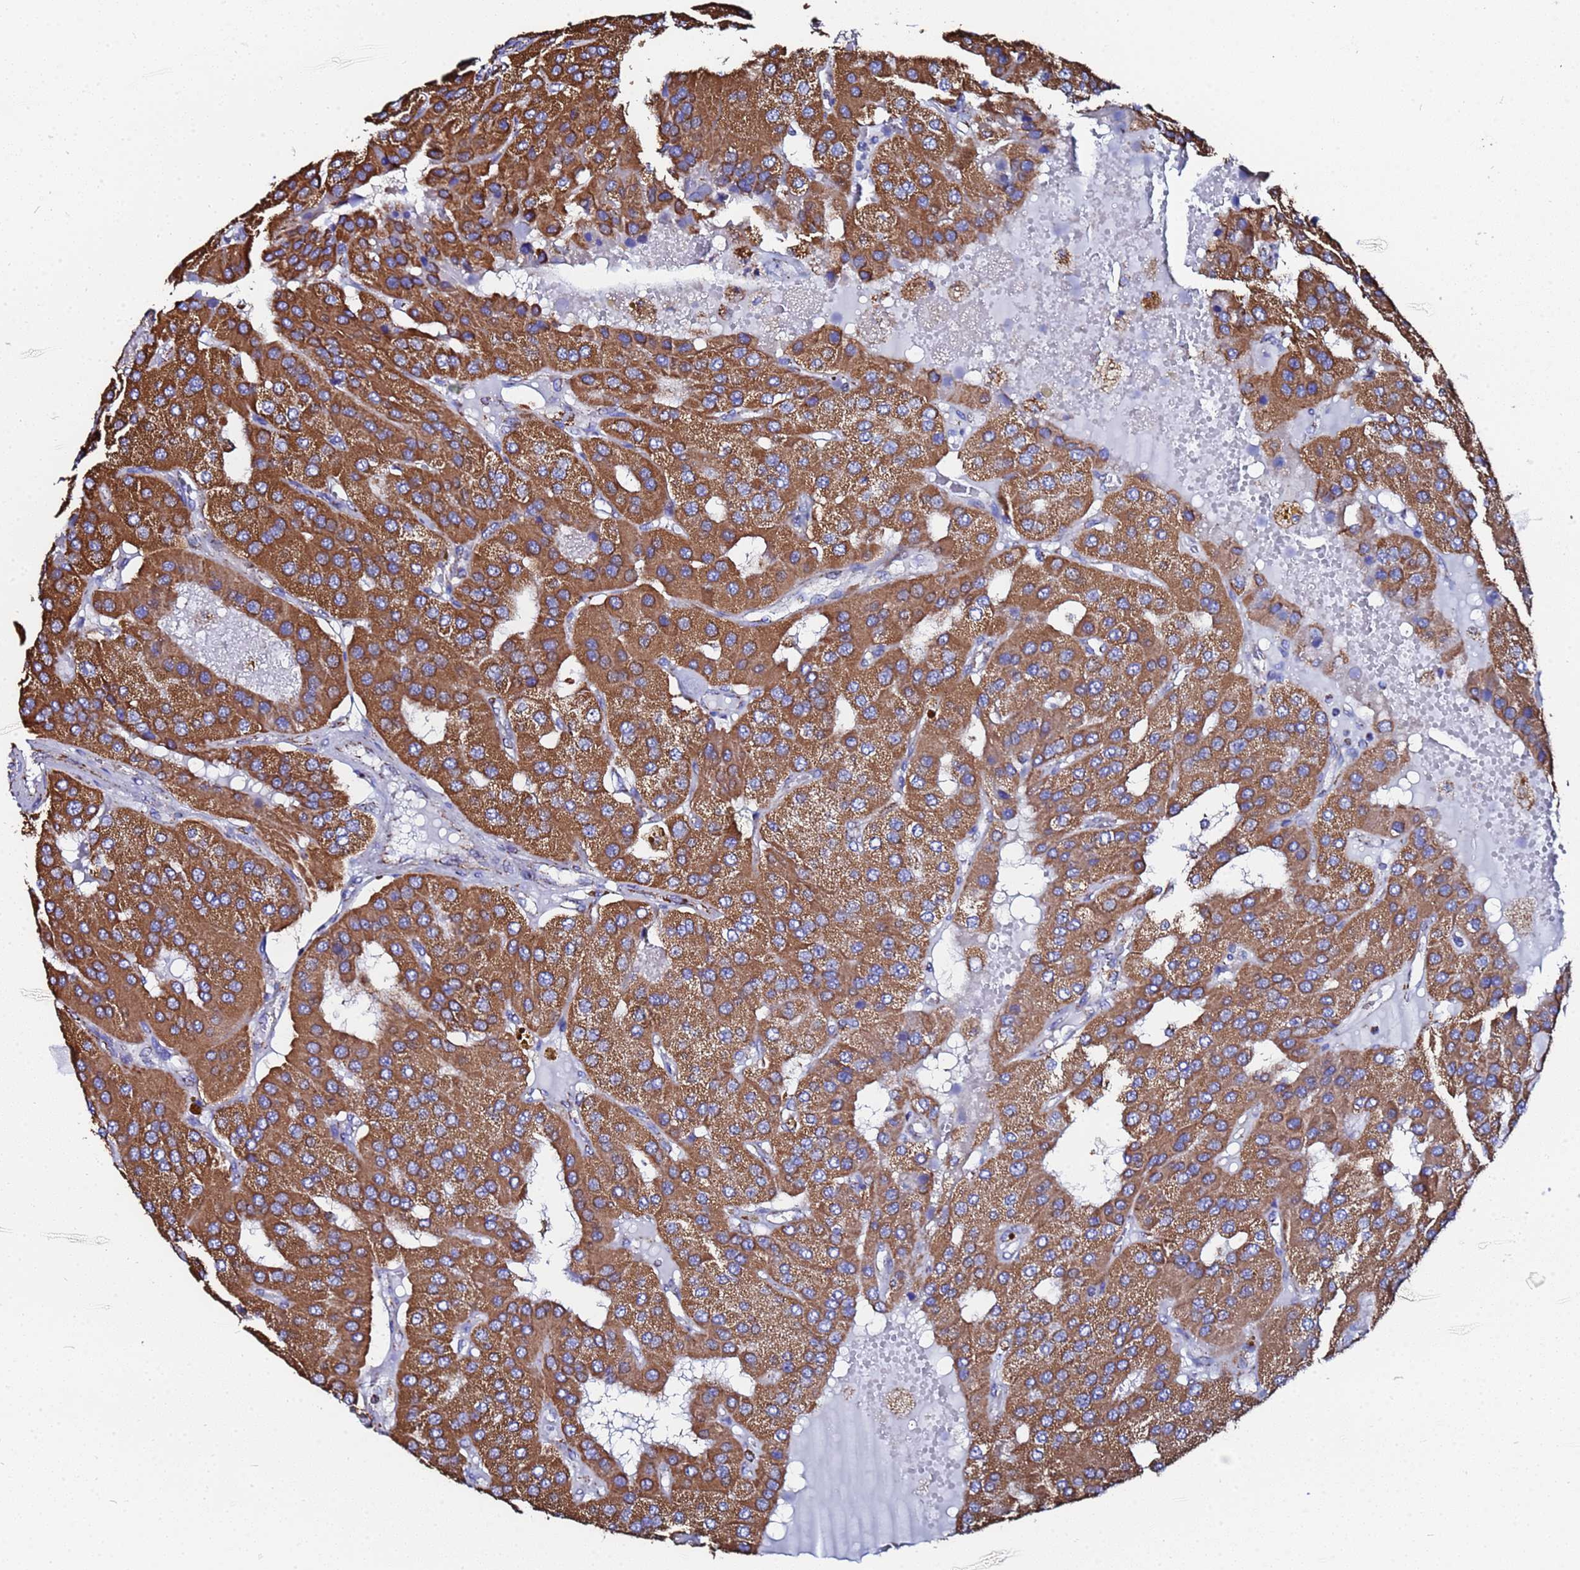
{"staining": {"intensity": "strong", "quantity": ">75%", "location": "cytoplasmic/membranous"}, "tissue": "parathyroid gland", "cell_type": "Glandular cells", "image_type": "normal", "snomed": [{"axis": "morphology", "description": "Normal tissue, NOS"}, {"axis": "morphology", "description": "Adenoma, NOS"}, {"axis": "topography", "description": "Parathyroid gland"}], "caption": "Parathyroid gland stained with DAB immunohistochemistry displays high levels of strong cytoplasmic/membranous staining in about >75% of glandular cells. The staining is performed using DAB (3,3'-diaminobenzidine) brown chromogen to label protein expression. The nuclei are counter-stained blue using hematoxylin.", "gene": "GLUD1", "patient": {"sex": "female", "age": 86}}